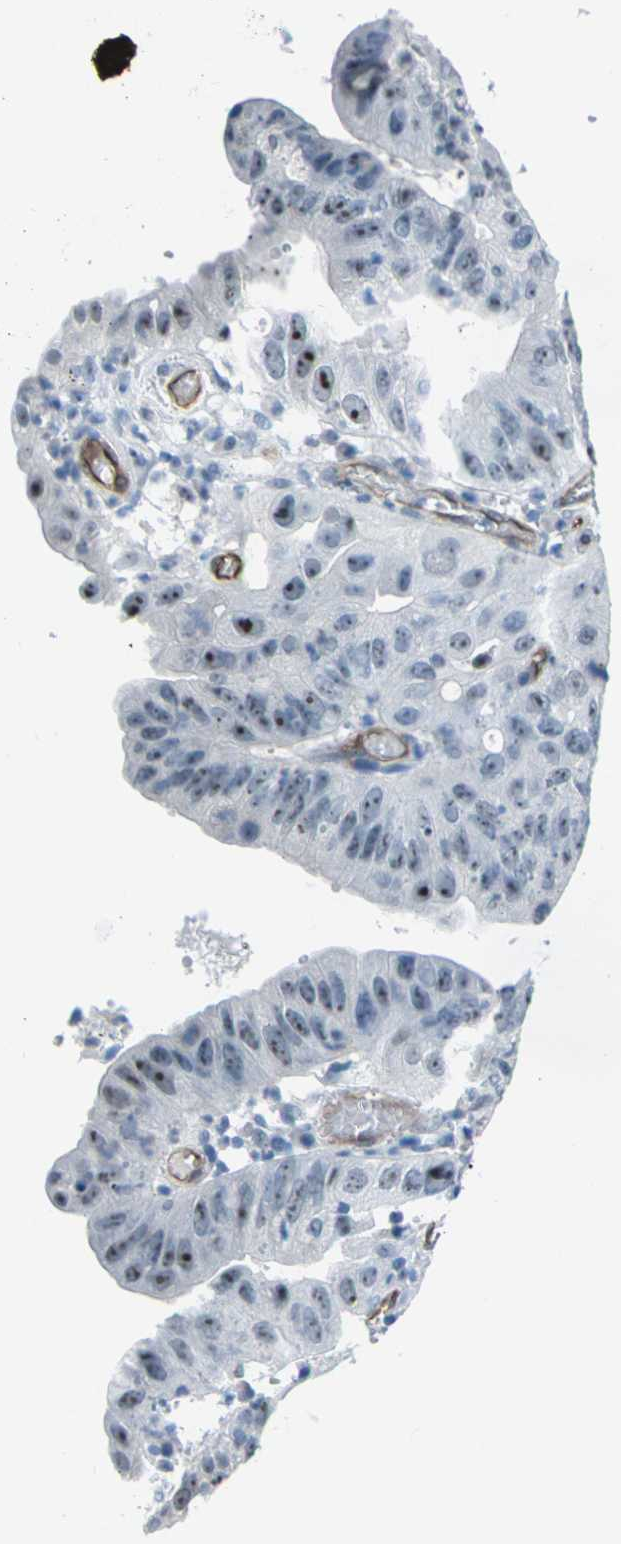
{"staining": {"intensity": "negative", "quantity": "none", "location": "none"}, "tissue": "stomach cancer", "cell_type": "Tumor cells", "image_type": "cancer", "snomed": [{"axis": "morphology", "description": "Adenocarcinoma, NOS"}, {"axis": "topography", "description": "Stomach"}], "caption": "There is no significant expression in tumor cells of stomach adenocarcinoma.", "gene": "HSPA12B", "patient": {"sex": "male", "age": 59}}